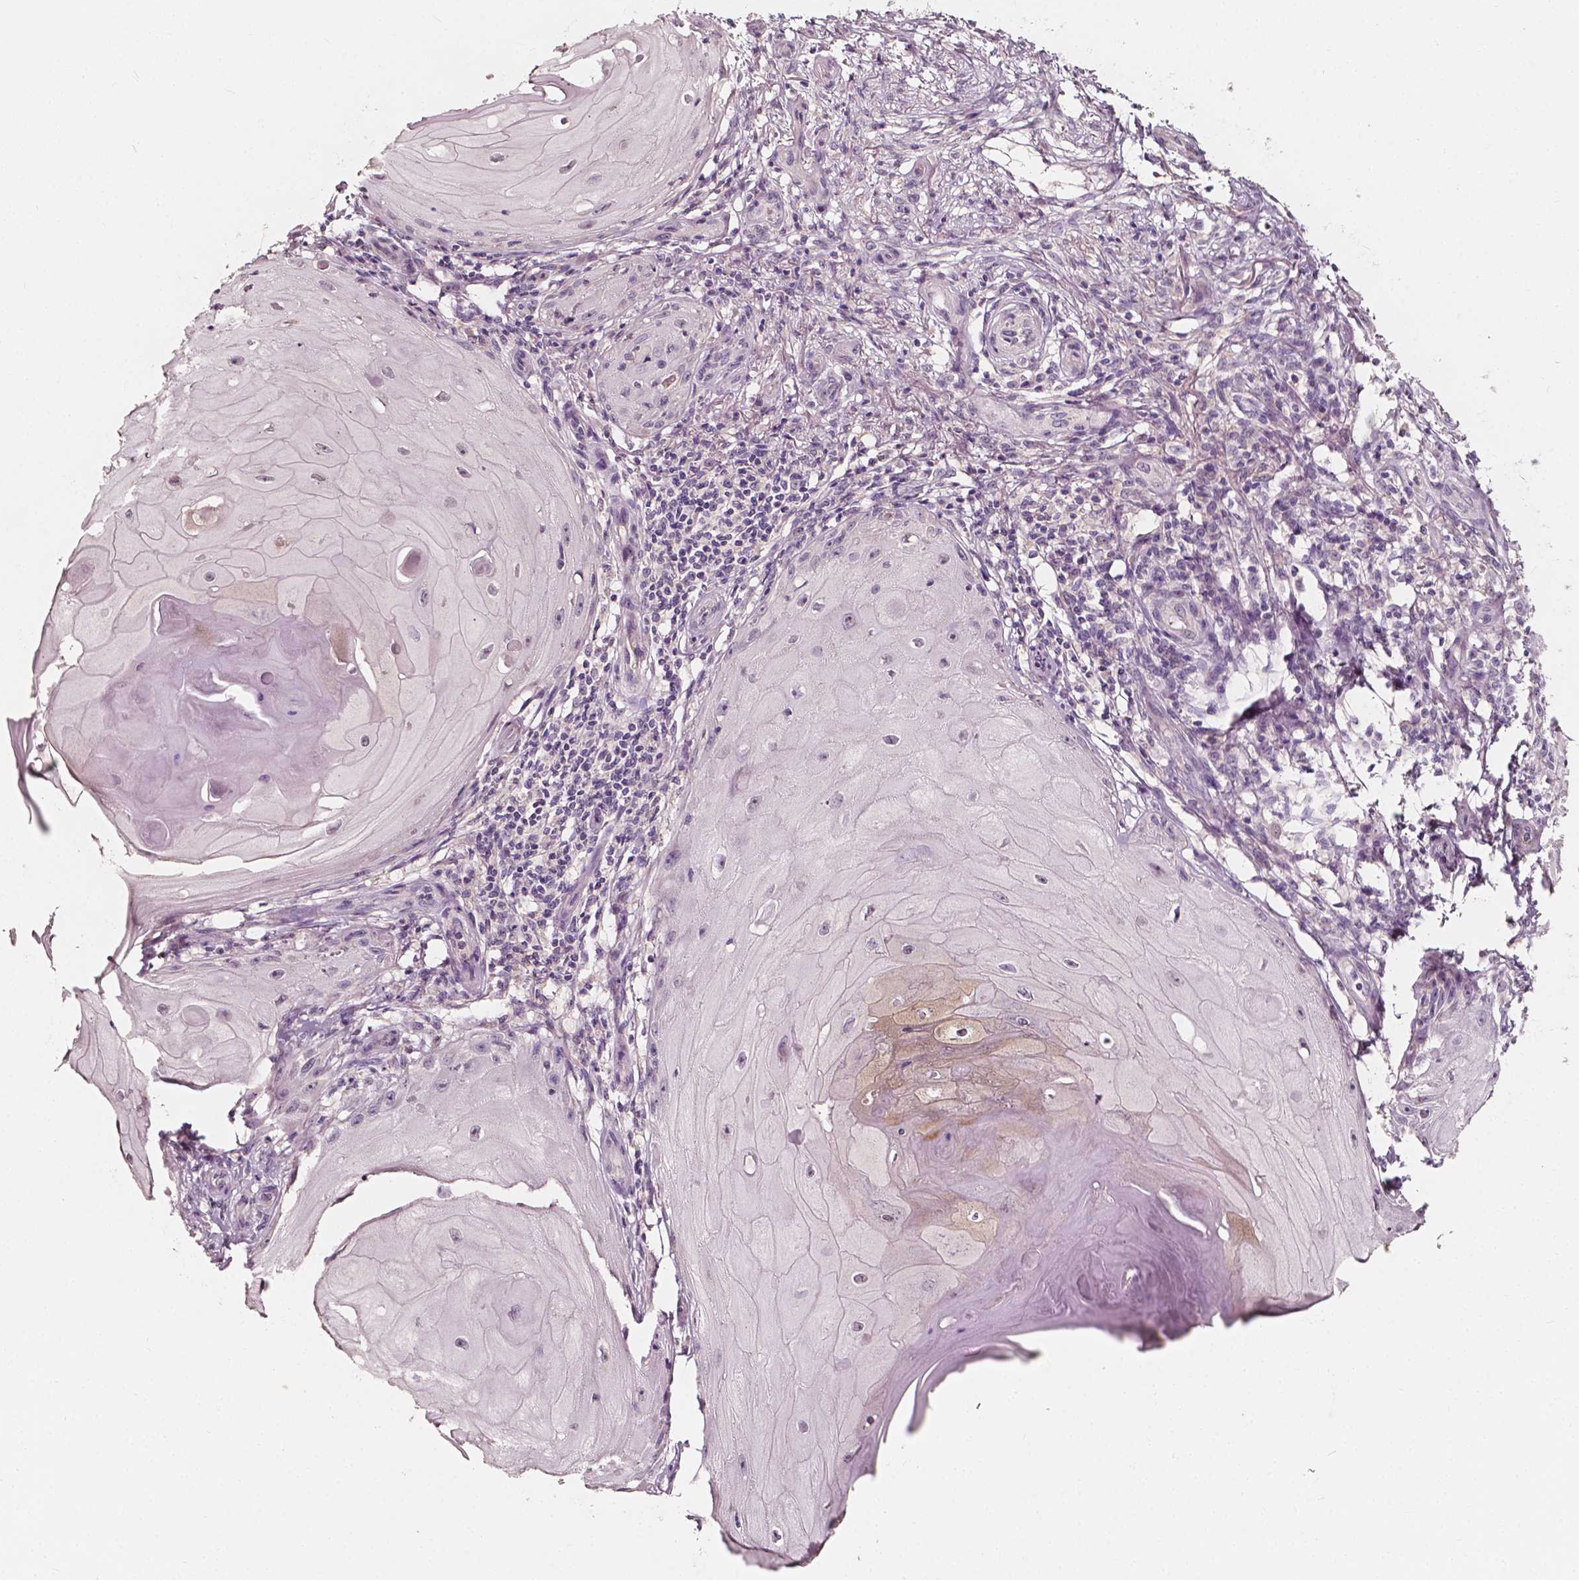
{"staining": {"intensity": "negative", "quantity": "none", "location": "none"}, "tissue": "skin cancer", "cell_type": "Tumor cells", "image_type": "cancer", "snomed": [{"axis": "morphology", "description": "Squamous cell carcinoma, NOS"}, {"axis": "topography", "description": "Skin"}], "caption": "Histopathology image shows no significant protein positivity in tumor cells of squamous cell carcinoma (skin).", "gene": "NPC1L1", "patient": {"sex": "female", "age": 77}}